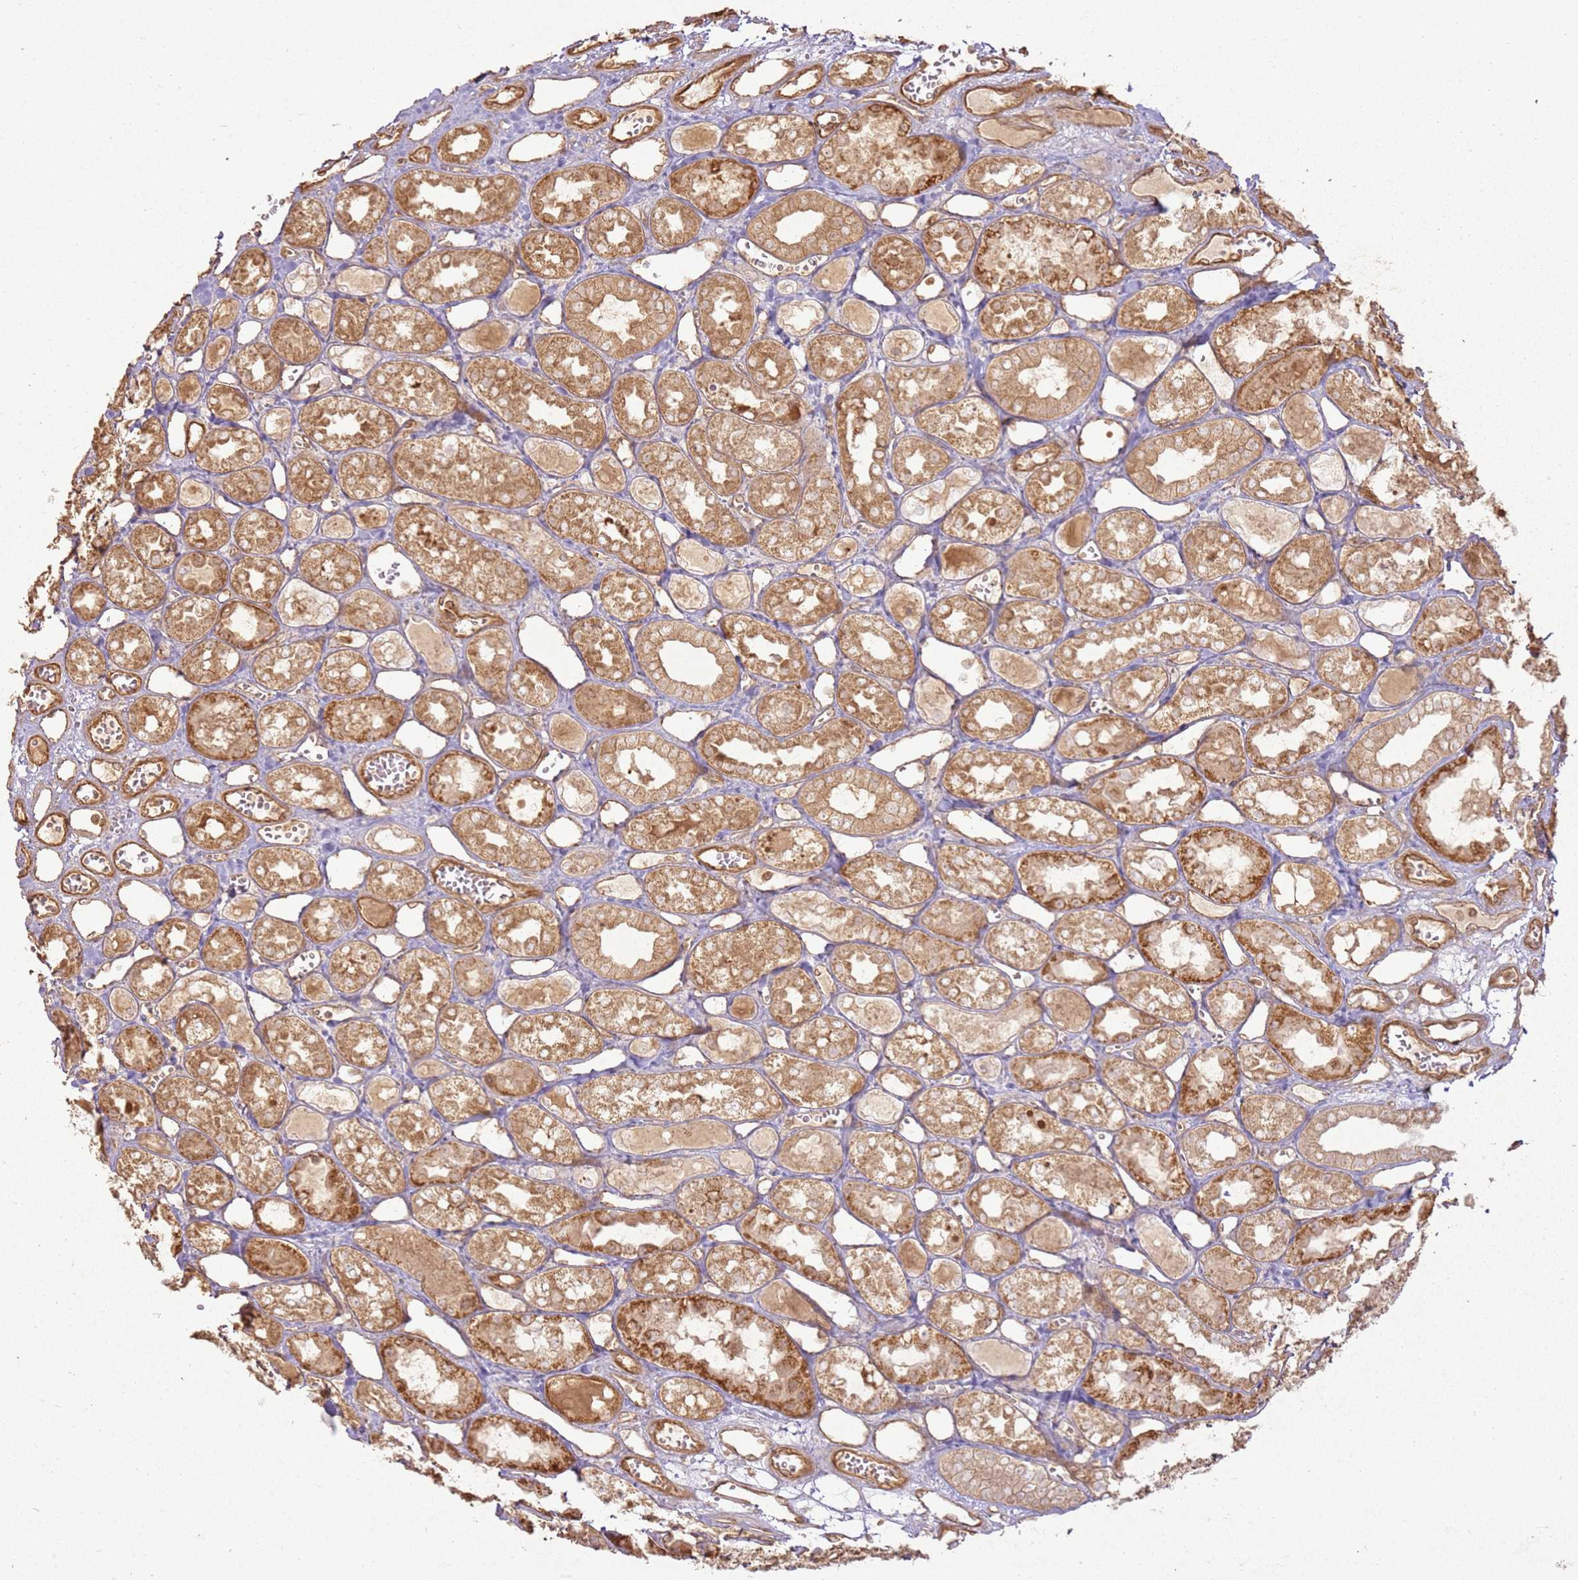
{"staining": {"intensity": "weak", "quantity": ">75%", "location": "cytoplasmic/membranous"}, "tissue": "kidney", "cell_type": "Cells in glomeruli", "image_type": "normal", "snomed": [{"axis": "morphology", "description": "Normal tissue, NOS"}, {"axis": "topography", "description": "Kidney"}], "caption": "An immunohistochemistry (IHC) histopathology image of unremarkable tissue is shown. Protein staining in brown shows weak cytoplasmic/membranous positivity in kidney within cells in glomeruli.", "gene": "ZNF776", "patient": {"sex": "male", "age": 16}}